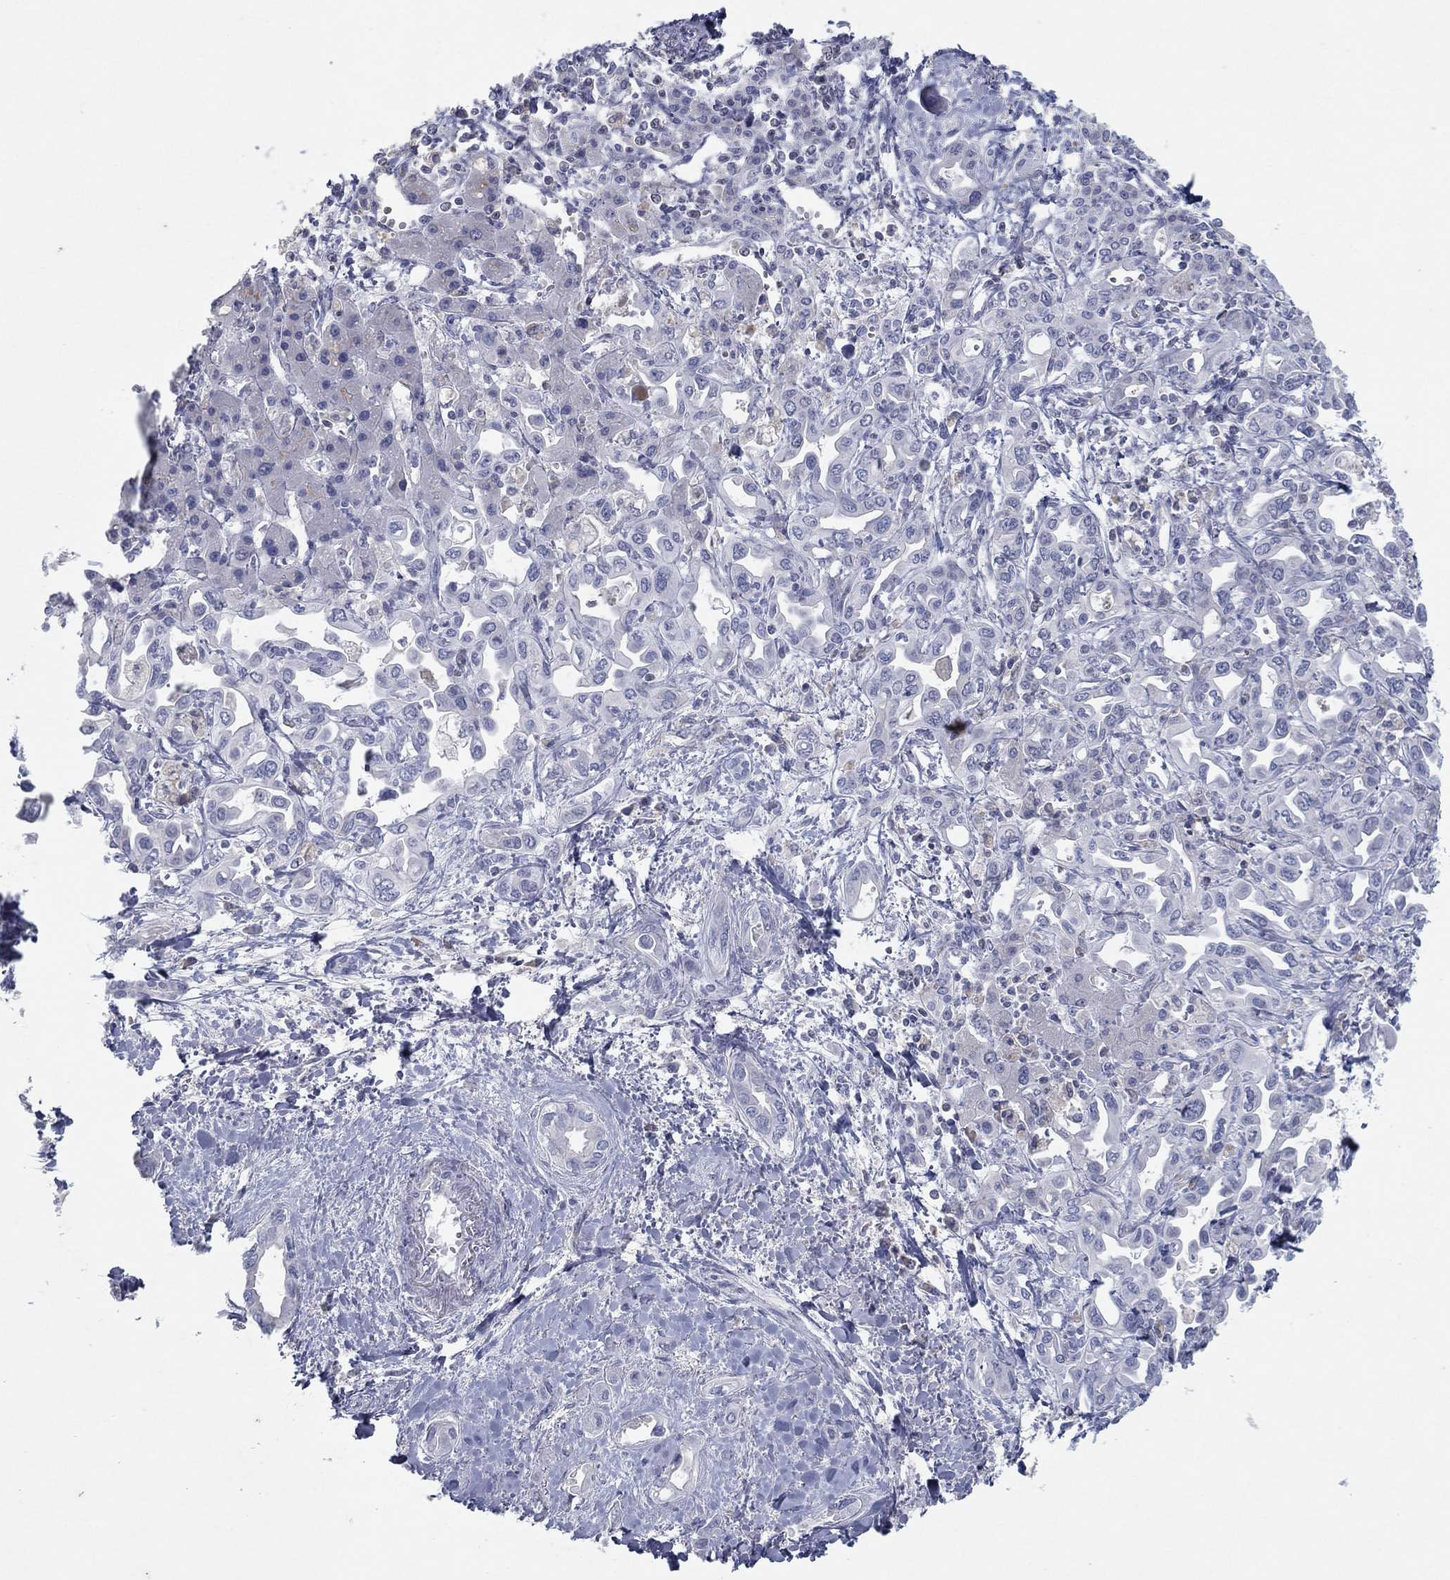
{"staining": {"intensity": "negative", "quantity": "none", "location": "none"}, "tissue": "liver cancer", "cell_type": "Tumor cells", "image_type": "cancer", "snomed": [{"axis": "morphology", "description": "Cholangiocarcinoma"}, {"axis": "topography", "description": "Liver"}], "caption": "Immunohistochemistry (IHC) histopathology image of human liver cancer stained for a protein (brown), which reveals no positivity in tumor cells.", "gene": "CPT1B", "patient": {"sex": "female", "age": 64}}